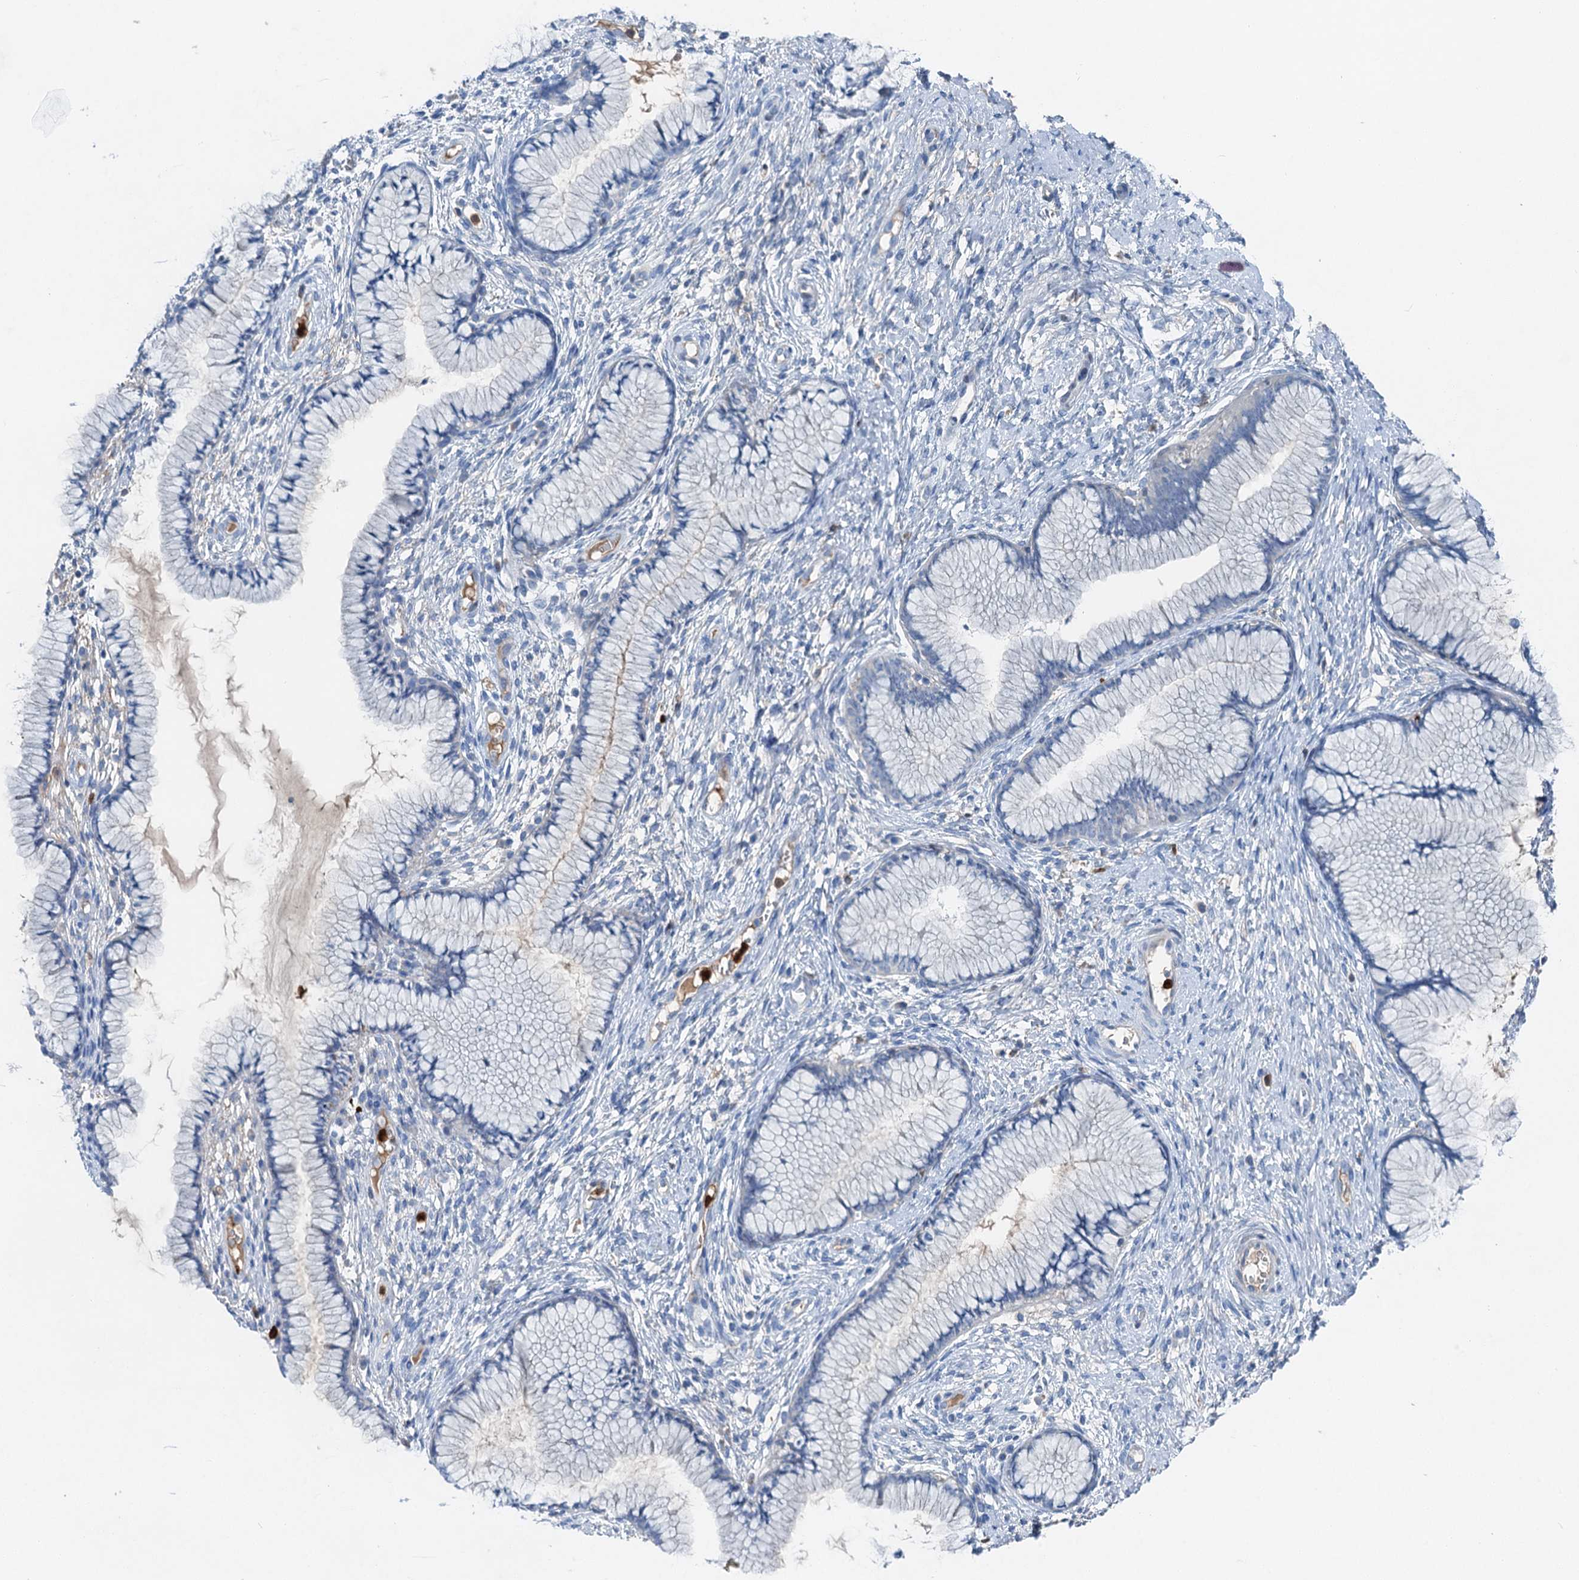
{"staining": {"intensity": "negative", "quantity": "none", "location": "none"}, "tissue": "cervix", "cell_type": "Glandular cells", "image_type": "normal", "snomed": [{"axis": "morphology", "description": "Normal tissue, NOS"}, {"axis": "topography", "description": "Cervix"}], "caption": "Micrograph shows no protein expression in glandular cells of benign cervix.", "gene": "OTOA", "patient": {"sex": "female", "age": 42}}